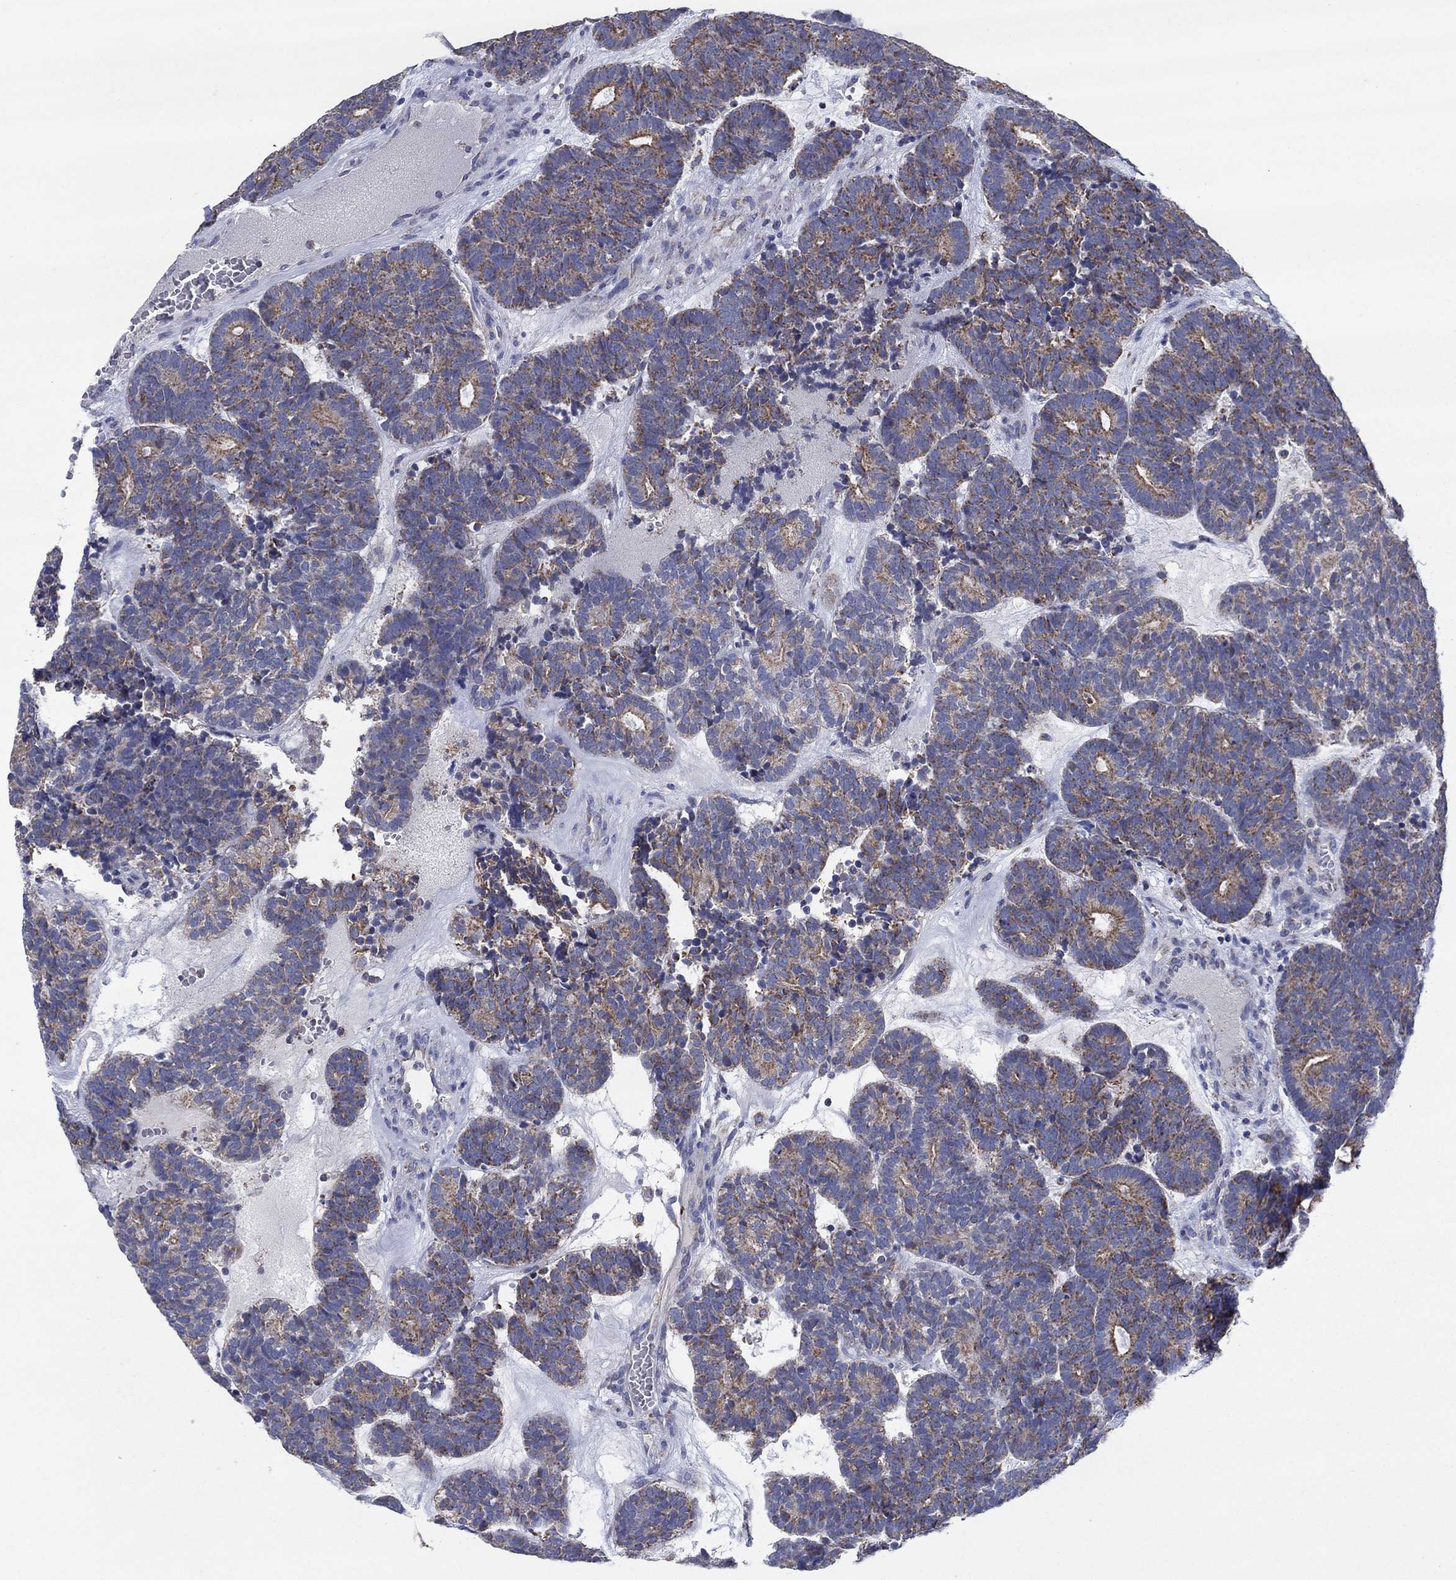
{"staining": {"intensity": "moderate", "quantity": "25%-75%", "location": "cytoplasmic/membranous"}, "tissue": "head and neck cancer", "cell_type": "Tumor cells", "image_type": "cancer", "snomed": [{"axis": "morphology", "description": "Adenocarcinoma, NOS"}, {"axis": "topography", "description": "Head-Neck"}], "caption": "Head and neck adenocarcinoma tissue displays moderate cytoplasmic/membranous positivity in approximately 25%-75% of tumor cells", "gene": "C9orf85", "patient": {"sex": "female", "age": 81}}